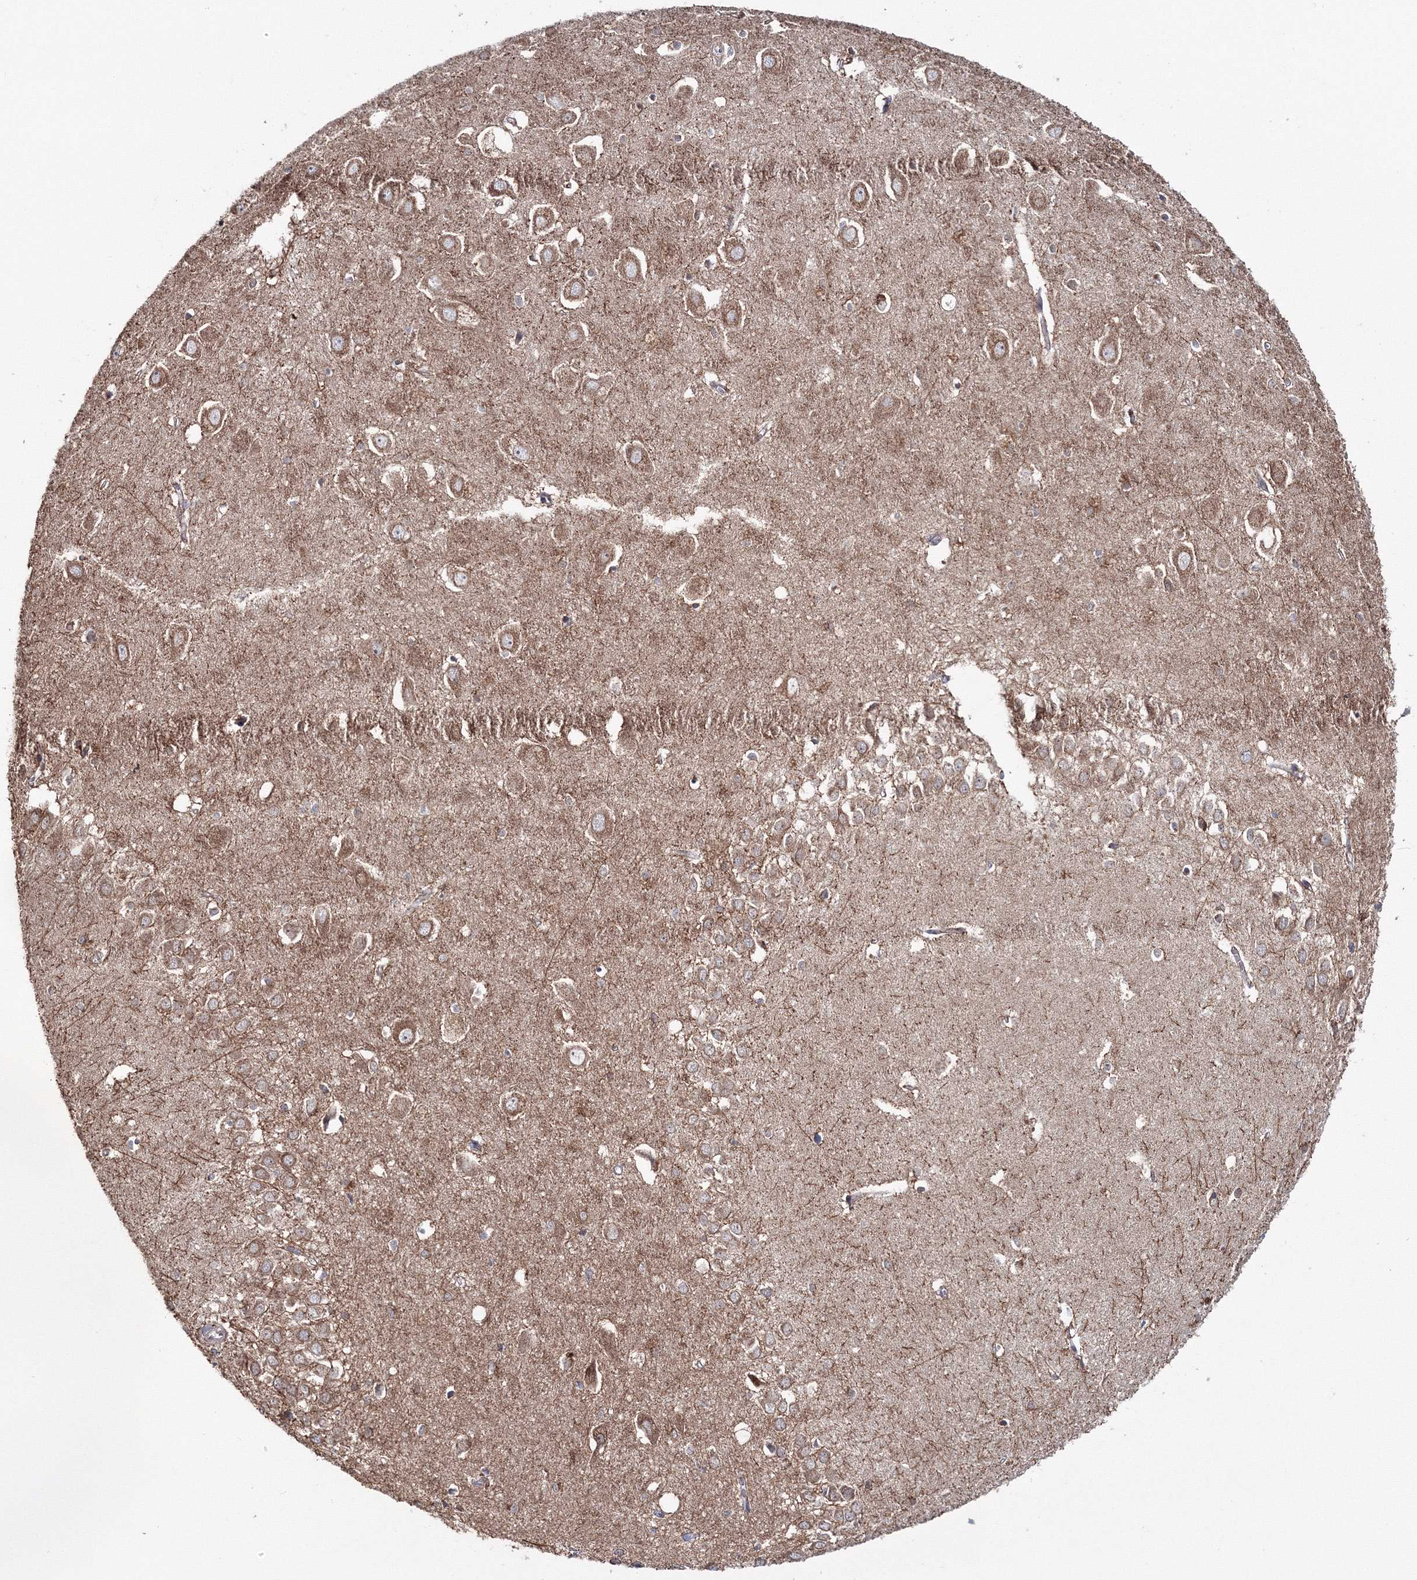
{"staining": {"intensity": "weak", "quantity": "25%-75%", "location": "cytoplasmic/membranous"}, "tissue": "hippocampus", "cell_type": "Glial cells", "image_type": "normal", "snomed": [{"axis": "morphology", "description": "Normal tissue, NOS"}, {"axis": "topography", "description": "Hippocampus"}], "caption": "Normal hippocampus was stained to show a protein in brown. There is low levels of weak cytoplasmic/membranous expression in about 25%-75% of glial cells.", "gene": "PEX13", "patient": {"sex": "female", "age": 64}}